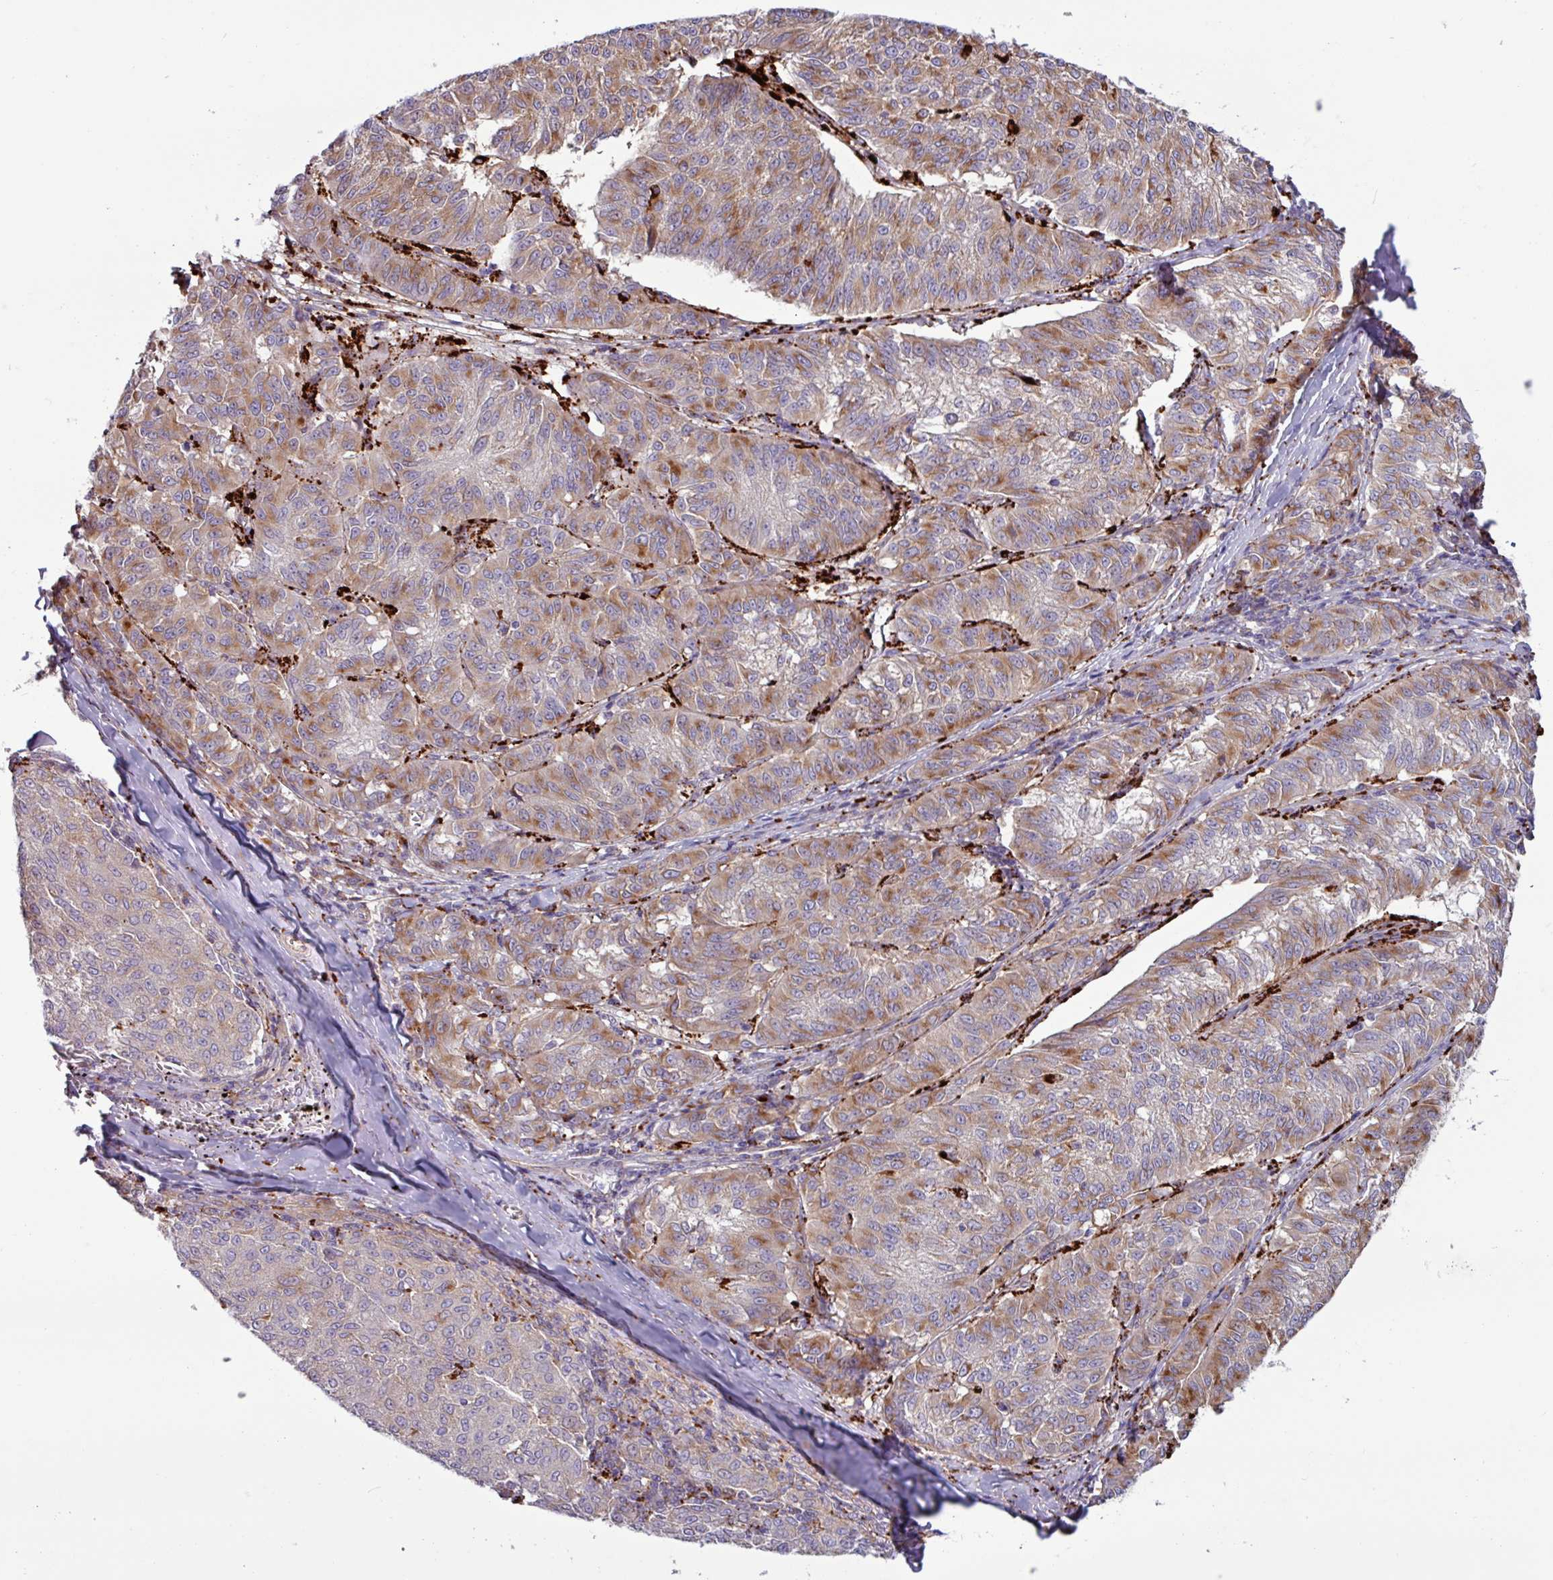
{"staining": {"intensity": "moderate", "quantity": "25%-75%", "location": "cytoplasmic/membranous"}, "tissue": "melanoma", "cell_type": "Tumor cells", "image_type": "cancer", "snomed": [{"axis": "morphology", "description": "Malignant melanoma, NOS"}, {"axis": "topography", "description": "Skin"}], "caption": "The immunohistochemical stain shows moderate cytoplasmic/membranous expression in tumor cells of malignant melanoma tissue. (brown staining indicates protein expression, while blue staining denotes nuclei).", "gene": "AMIGO2", "patient": {"sex": "female", "age": 72}}